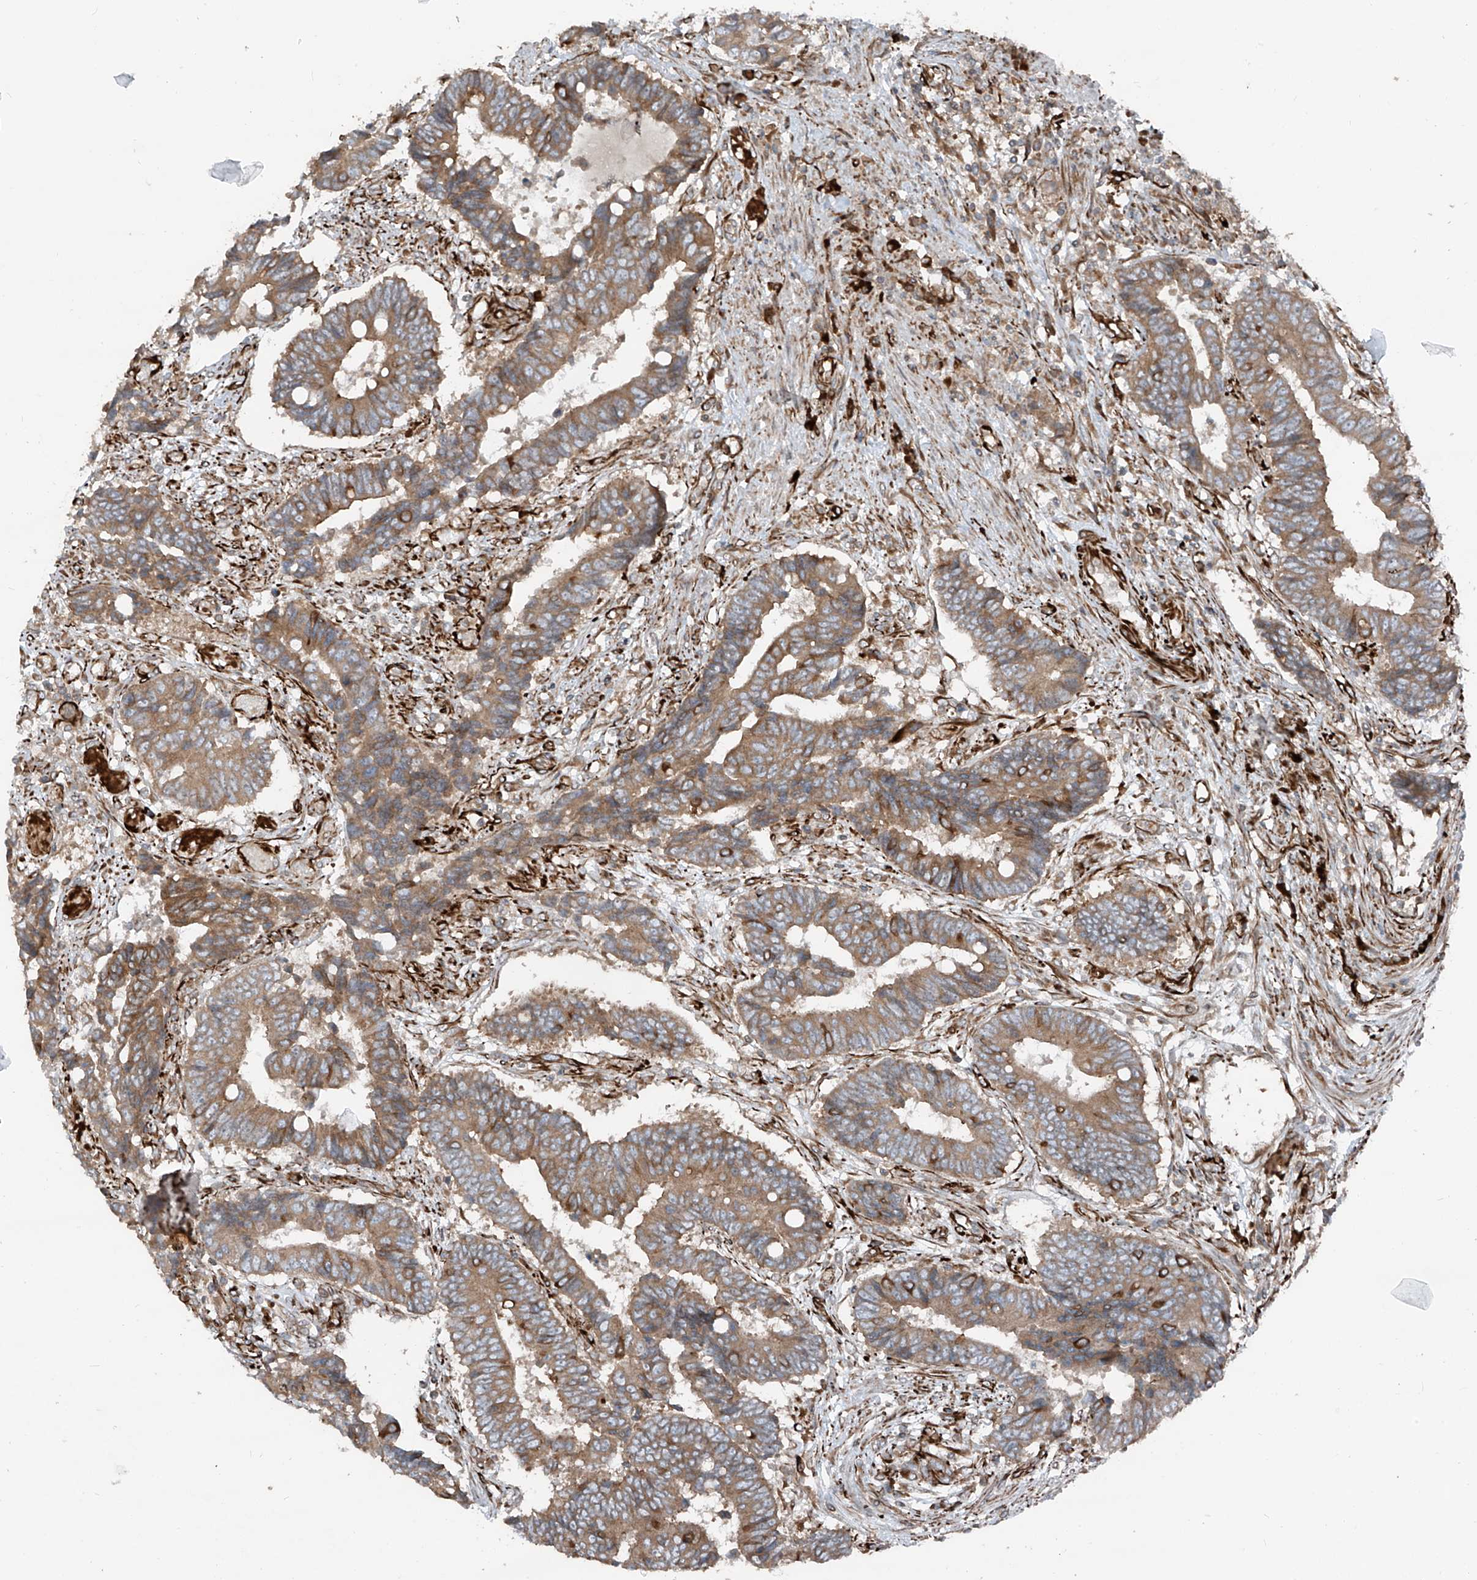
{"staining": {"intensity": "moderate", "quantity": ">75%", "location": "cytoplasmic/membranous"}, "tissue": "colorectal cancer", "cell_type": "Tumor cells", "image_type": "cancer", "snomed": [{"axis": "morphology", "description": "Adenocarcinoma, NOS"}, {"axis": "topography", "description": "Rectum"}], "caption": "This image demonstrates immunohistochemistry staining of adenocarcinoma (colorectal), with medium moderate cytoplasmic/membranous positivity in about >75% of tumor cells.", "gene": "ERLEC1", "patient": {"sex": "male", "age": 84}}